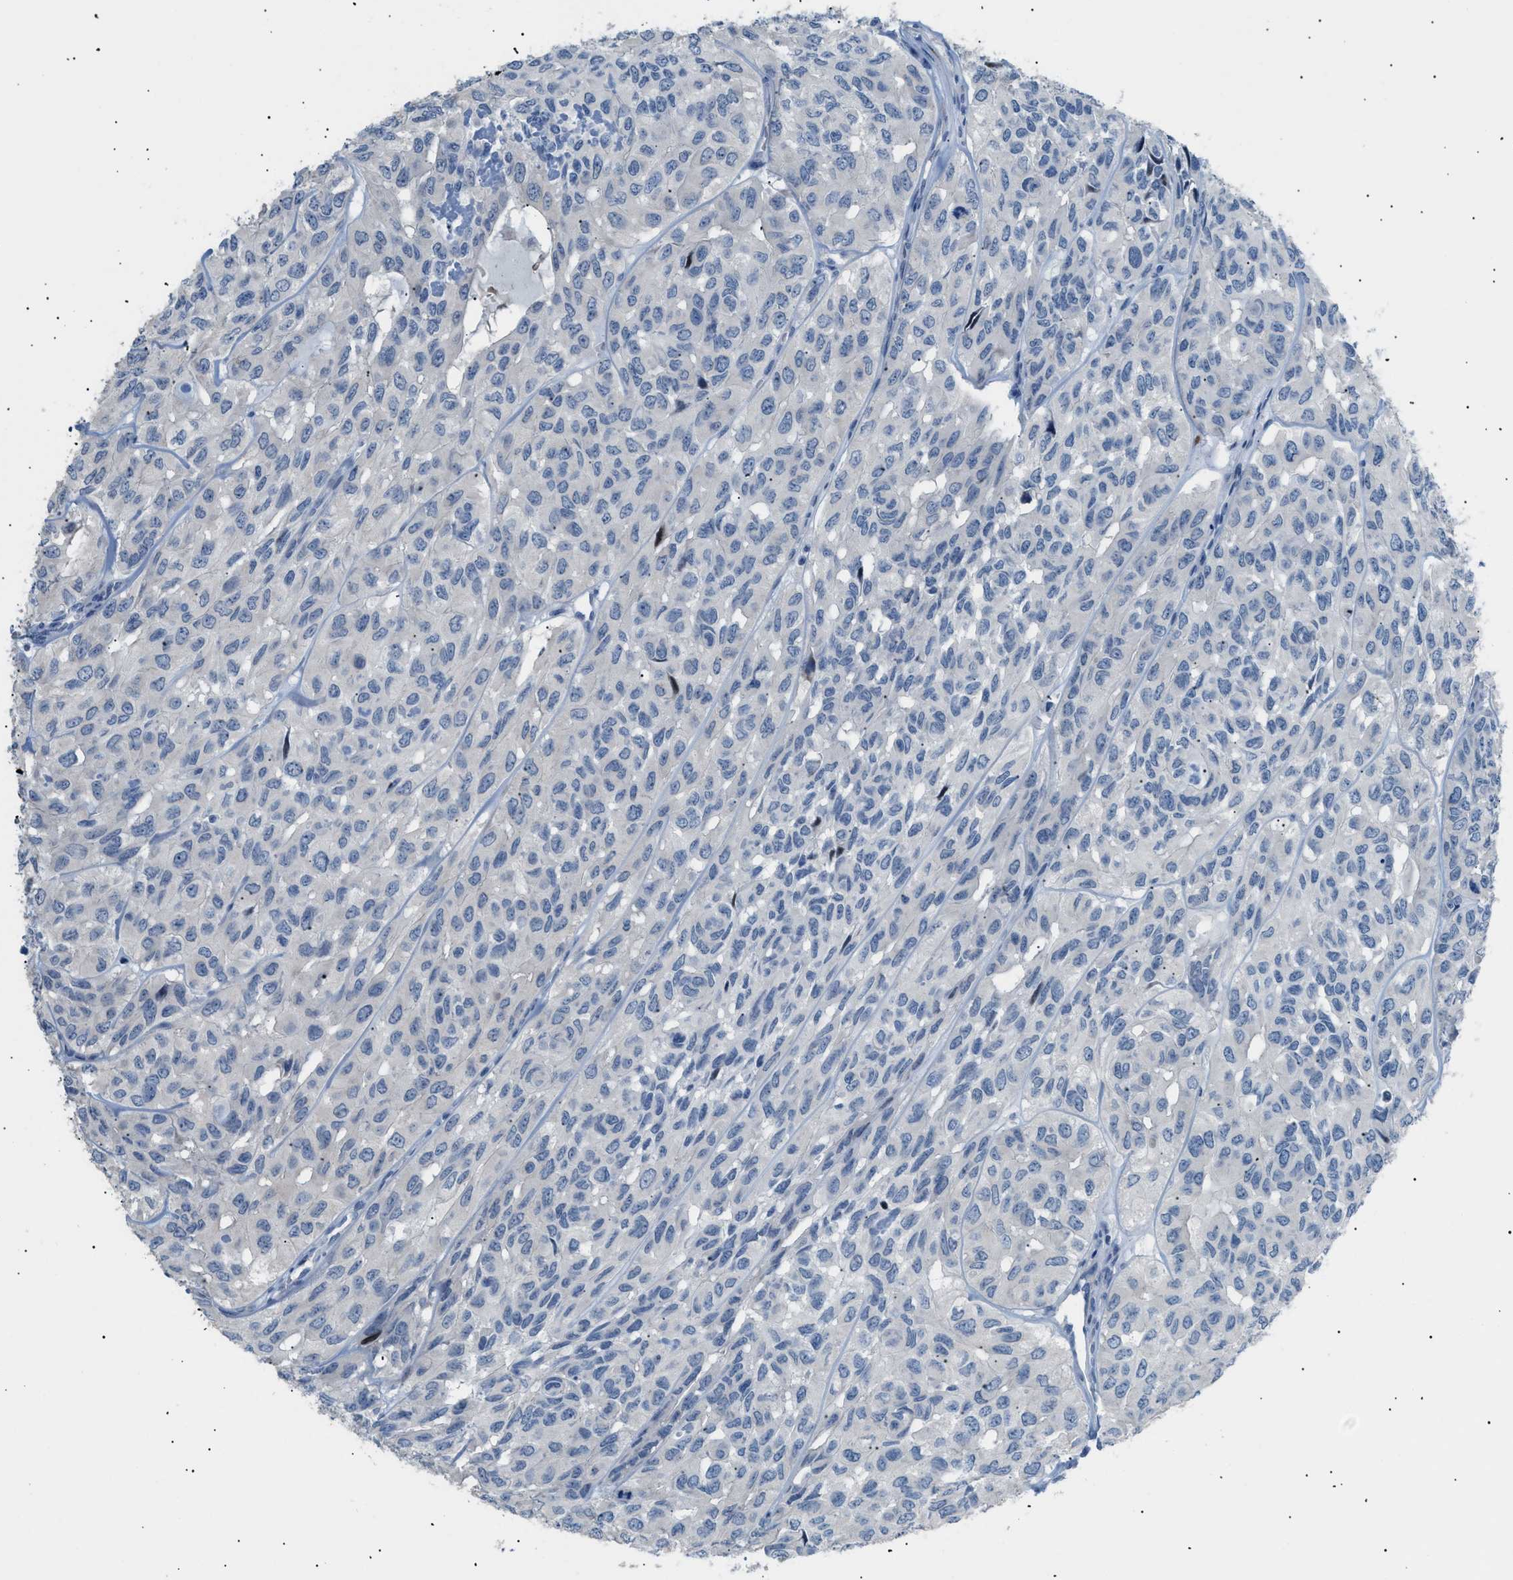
{"staining": {"intensity": "negative", "quantity": "none", "location": "none"}, "tissue": "head and neck cancer", "cell_type": "Tumor cells", "image_type": "cancer", "snomed": [{"axis": "morphology", "description": "Adenocarcinoma, NOS"}, {"axis": "topography", "description": "Salivary gland, NOS"}, {"axis": "topography", "description": "Head-Neck"}], "caption": "DAB (3,3'-diaminobenzidine) immunohistochemical staining of adenocarcinoma (head and neck) exhibits no significant expression in tumor cells. The staining is performed using DAB (3,3'-diaminobenzidine) brown chromogen with nuclei counter-stained in using hematoxylin.", "gene": "ICA1", "patient": {"sex": "female", "age": 76}}